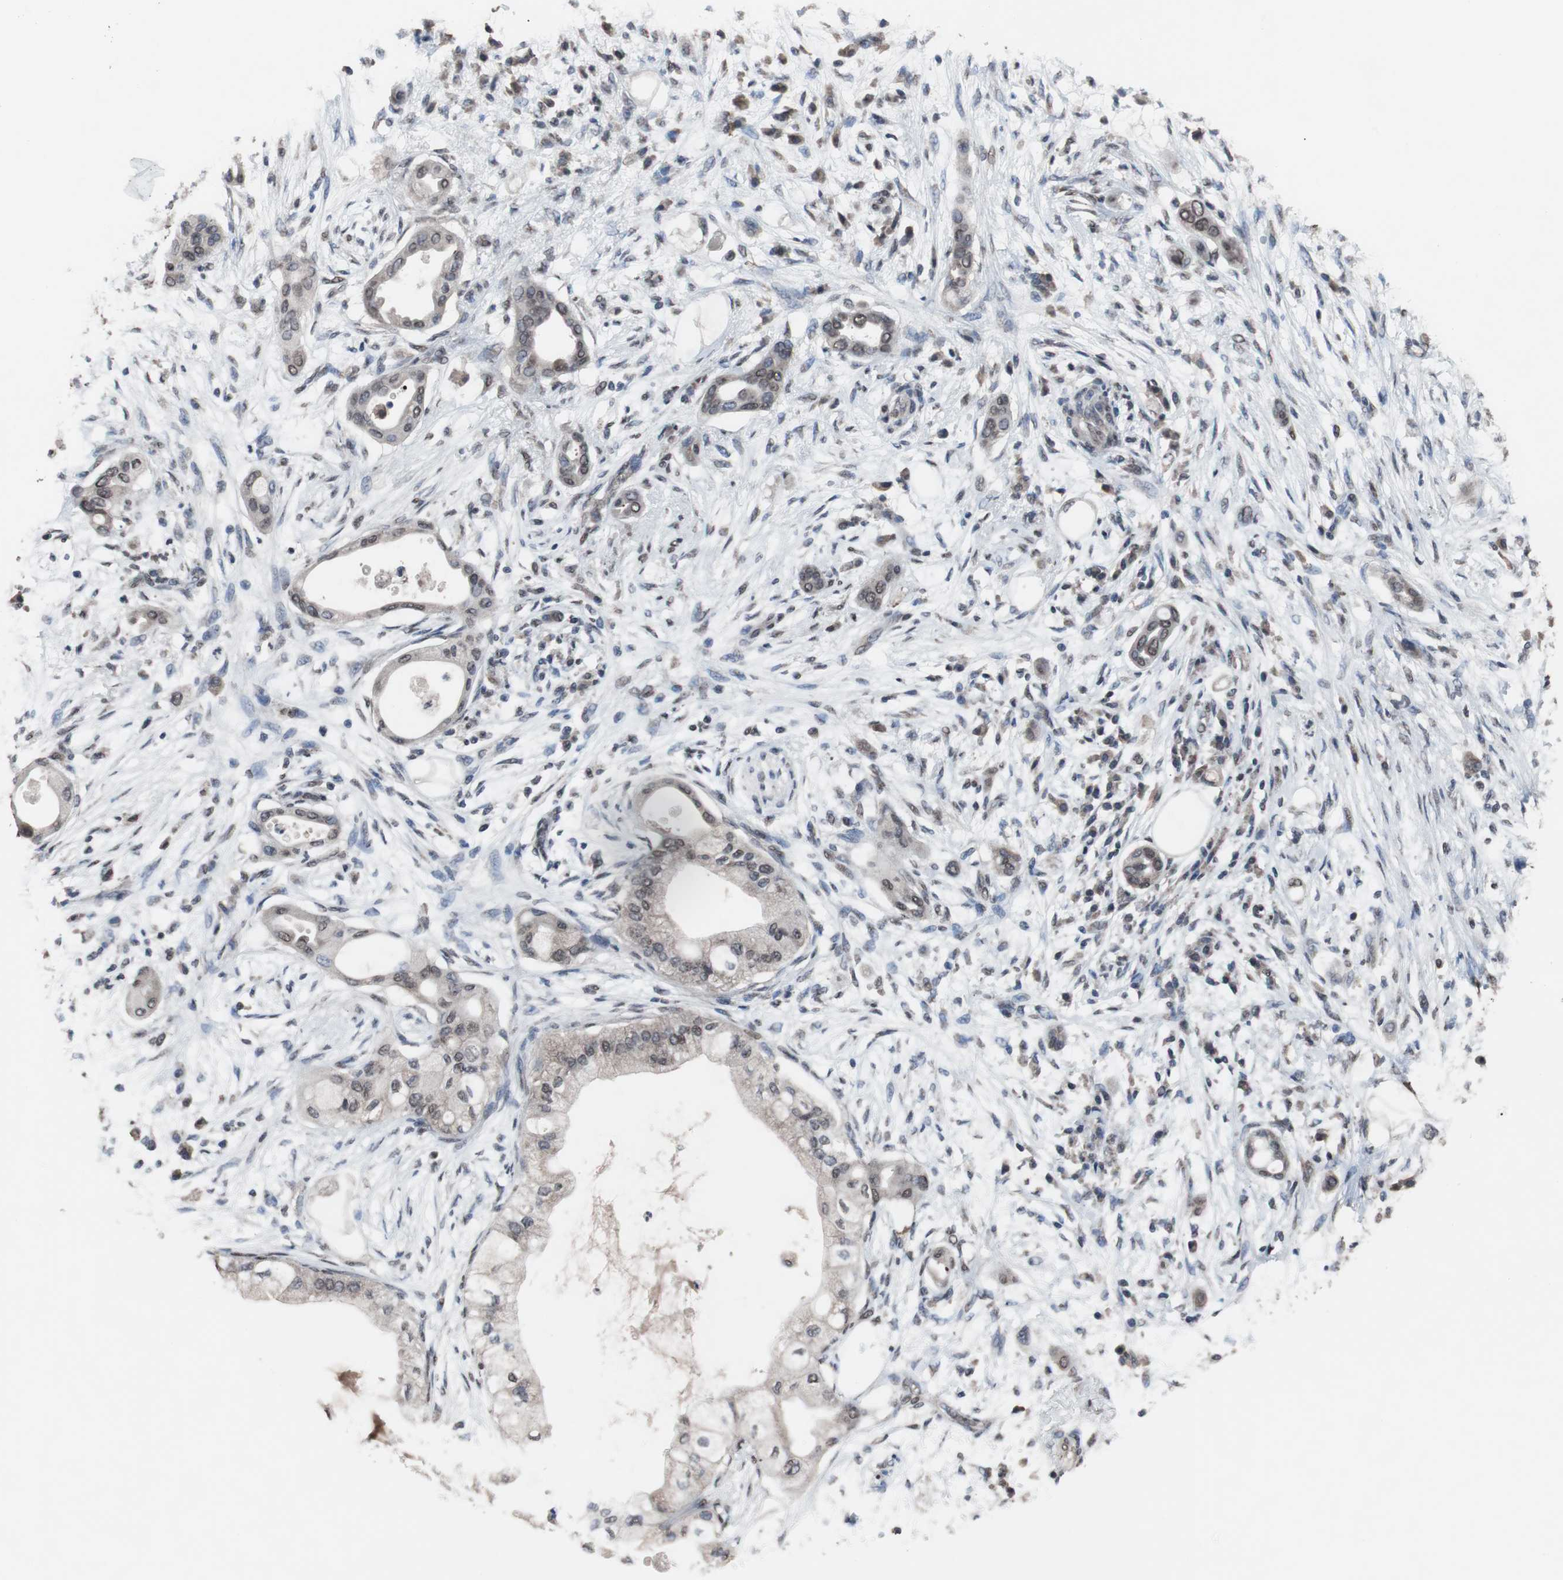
{"staining": {"intensity": "weak", "quantity": "<25%", "location": "nuclear"}, "tissue": "pancreatic cancer", "cell_type": "Tumor cells", "image_type": "cancer", "snomed": [{"axis": "morphology", "description": "Adenocarcinoma, NOS"}, {"axis": "morphology", "description": "Adenocarcinoma, metastatic, NOS"}, {"axis": "topography", "description": "Lymph node"}, {"axis": "topography", "description": "Pancreas"}, {"axis": "topography", "description": "Duodenum"}], "caption": "IHC of pancreatic adenocarcinoma shows no expression in tumor cells.", "gene": "MED27", "patient": {"sex": "female", "age": 64}}